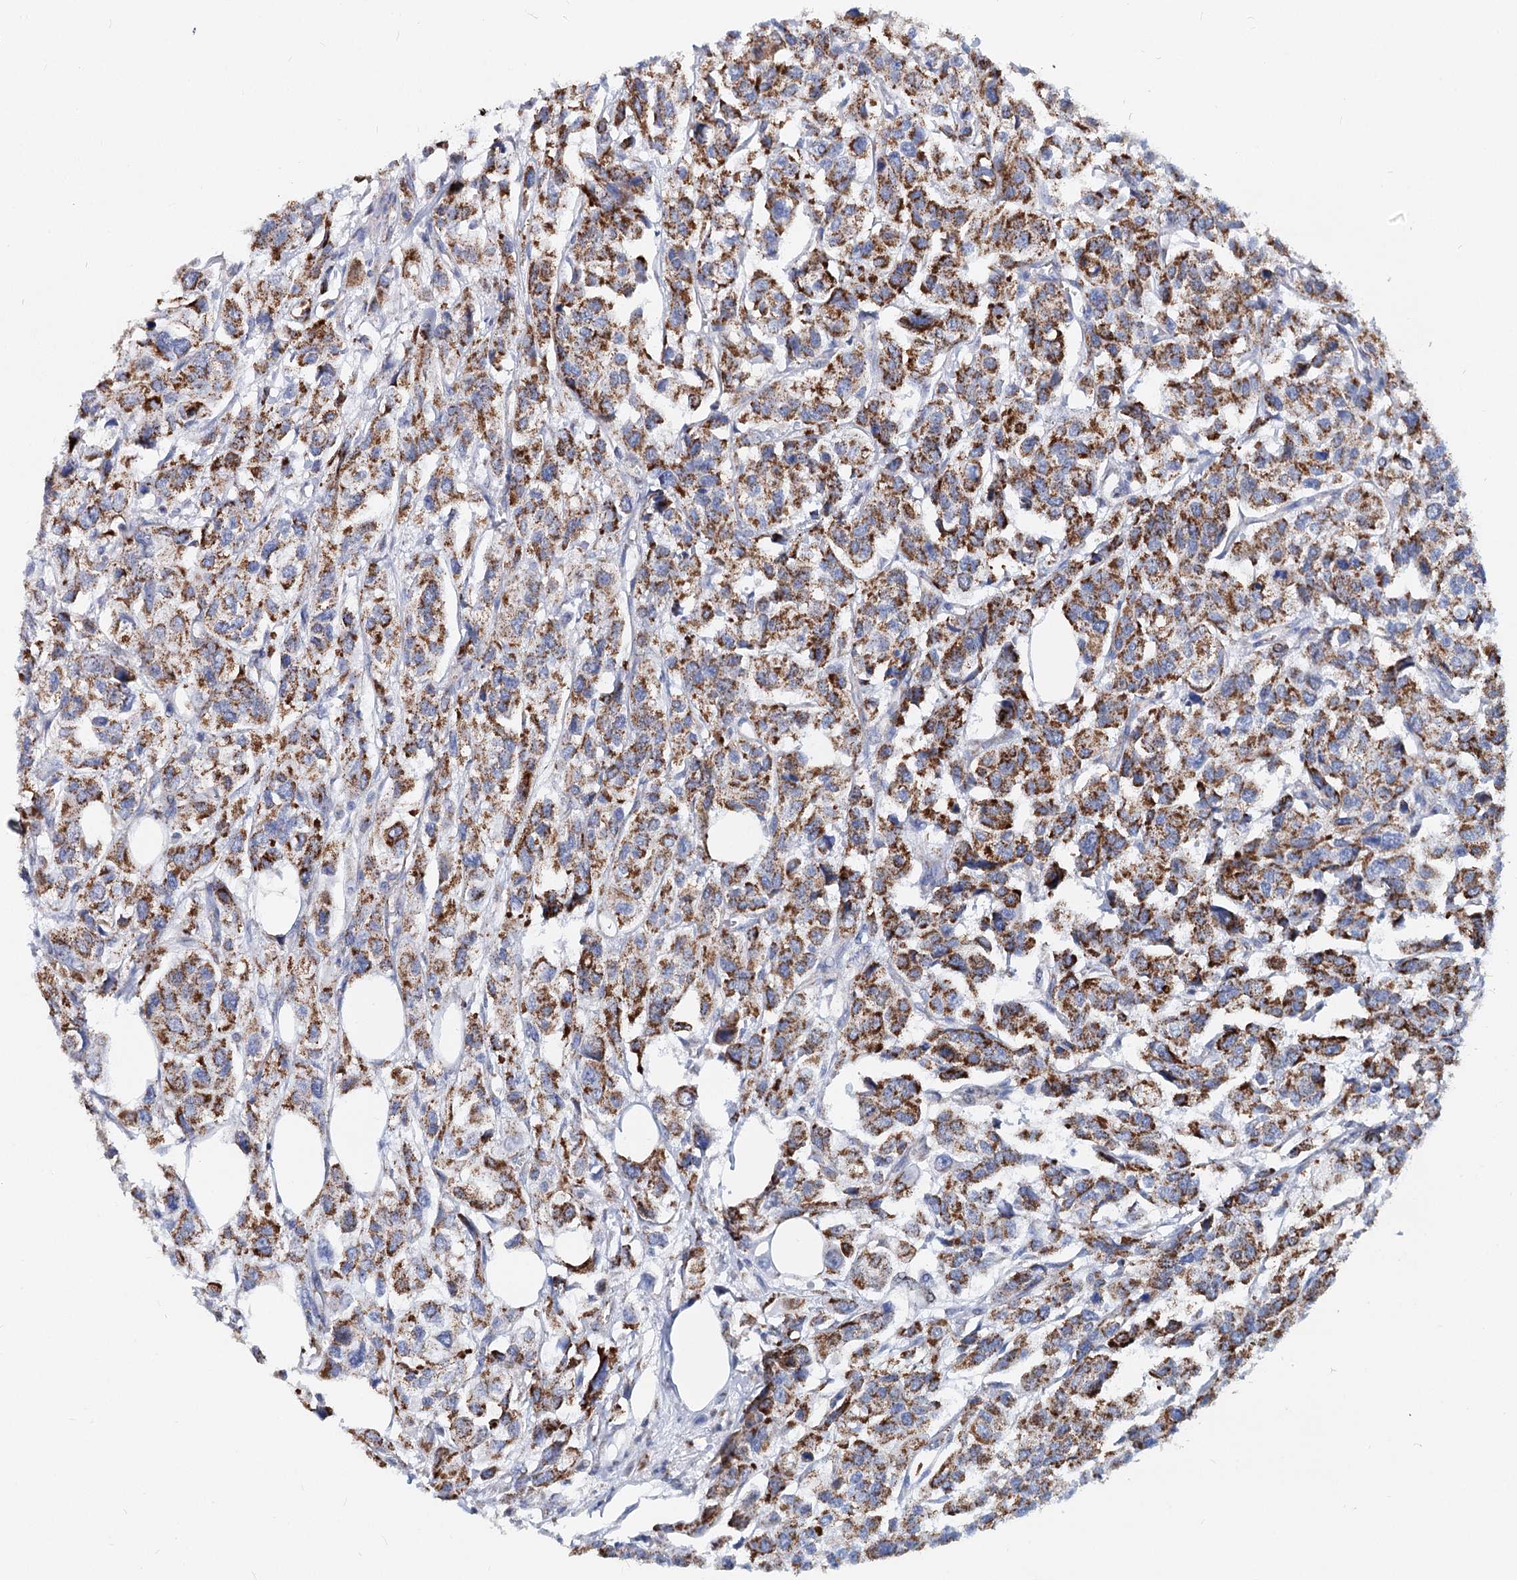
{"staining": {"intensity": "strong", "quantity": "25%-75%", "location": "cytoplasmic/membranous"}, "tissue": "urothelial cancer", "cell_type": "Tumor cells", "image_type": "cancer", "snomed": [{"axis": "morphology", "description": "Urothelial carcinoma, High grade"}, {"axis": "topography", "description": "Urinary bladder"}], "caption": "Immunohistochemical staining of urothelial cancer displays strong cytoplasmic/membranous protein staining in about 25%-75% of tumor cells.", "gene": "MCCC2", "patient": {"sex": "male", "age": 67}}